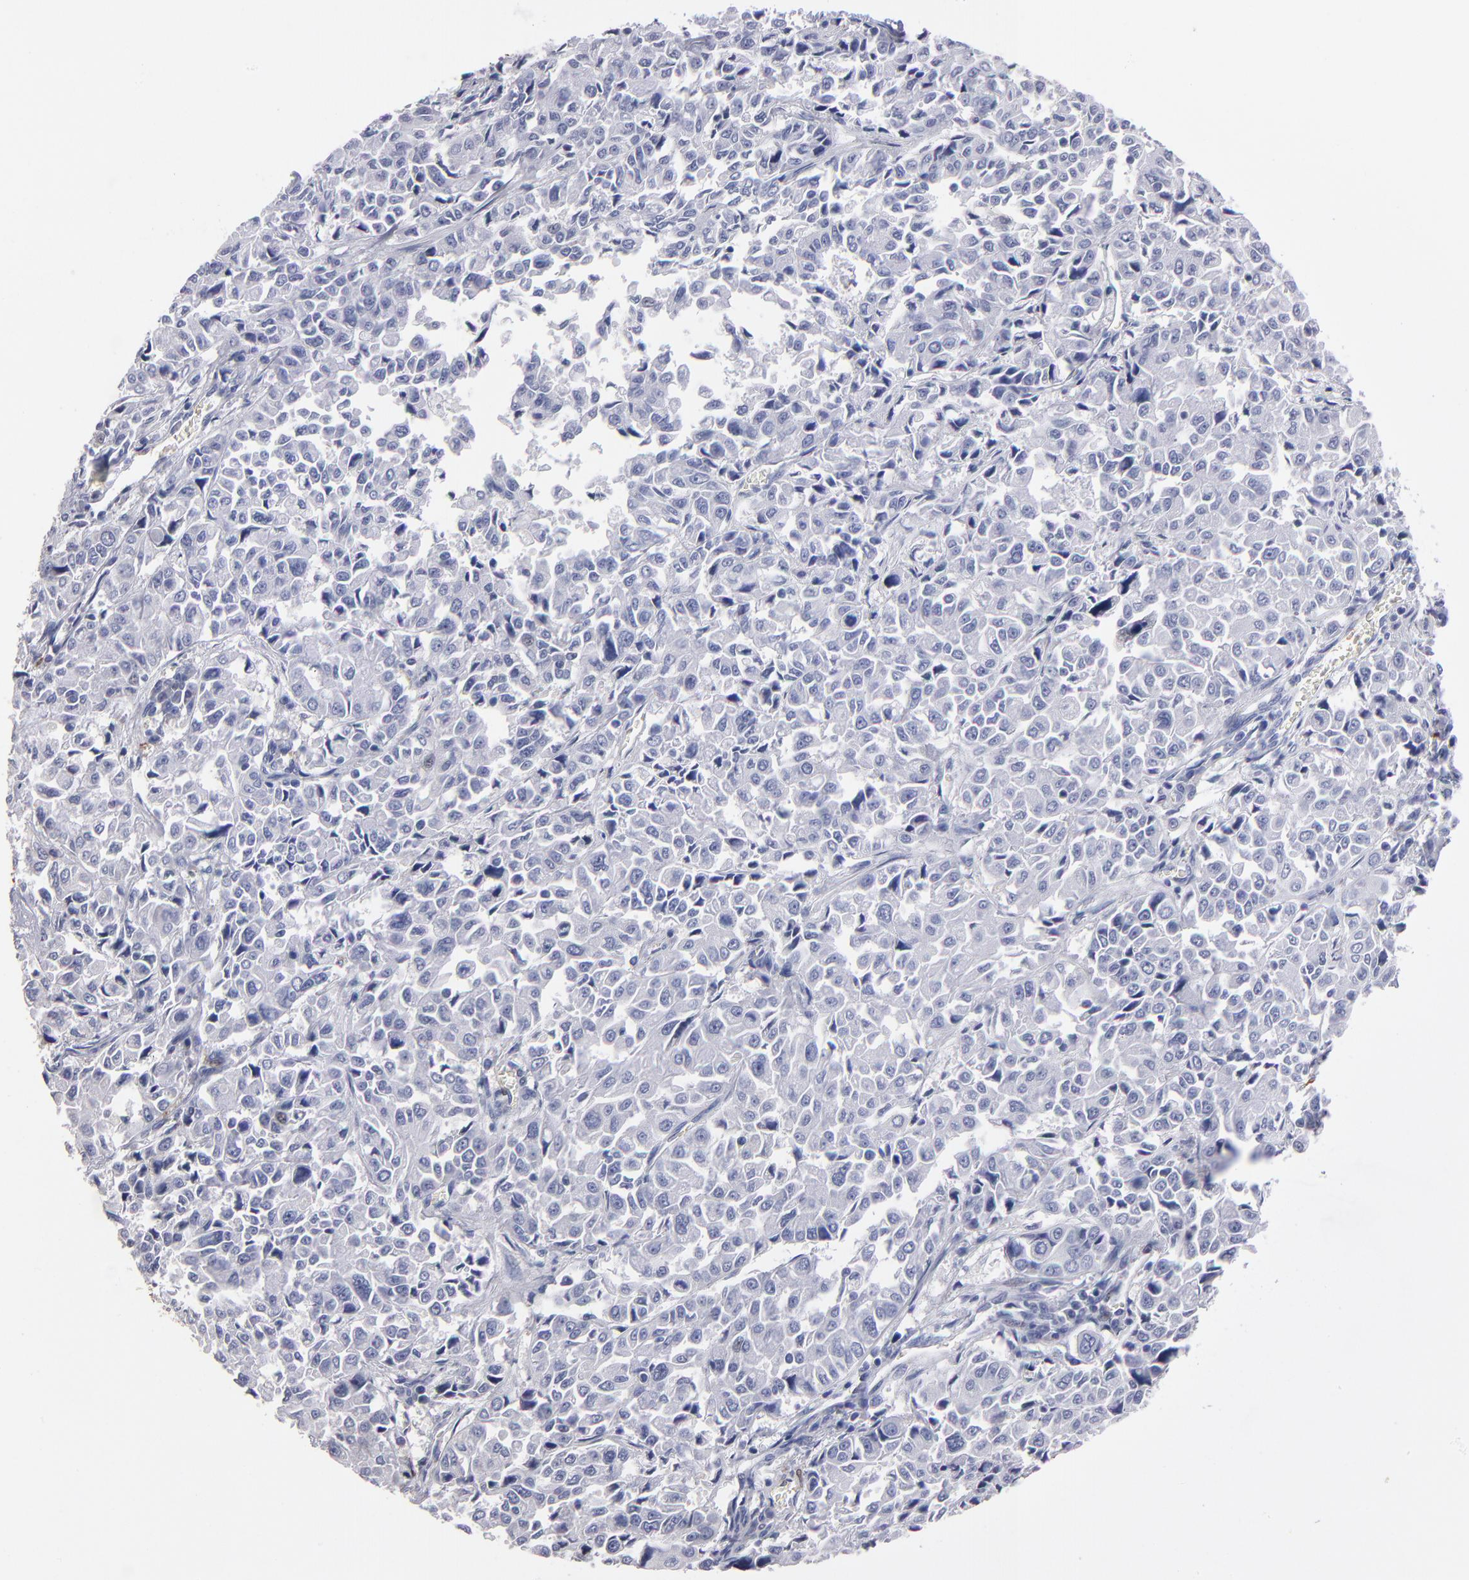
{"staining": {"intensity": "negative", "quantity": "none", "location": "none"}, "tissue": "pancreatic cancer", "cell_type": "Tumor cells", "image_type": "cancer", "snomed": [{"axis": "morphology", "description": "Adenocarcinoma, NOS"}, {"axis": "topography", "description": "Pancreas"}], "caption": "Tumor cells show no significant protein staining in adenocarcinoma (pancreatic).", "gene": "FABP4", "patient": {"sex": "female", "age": 52}}